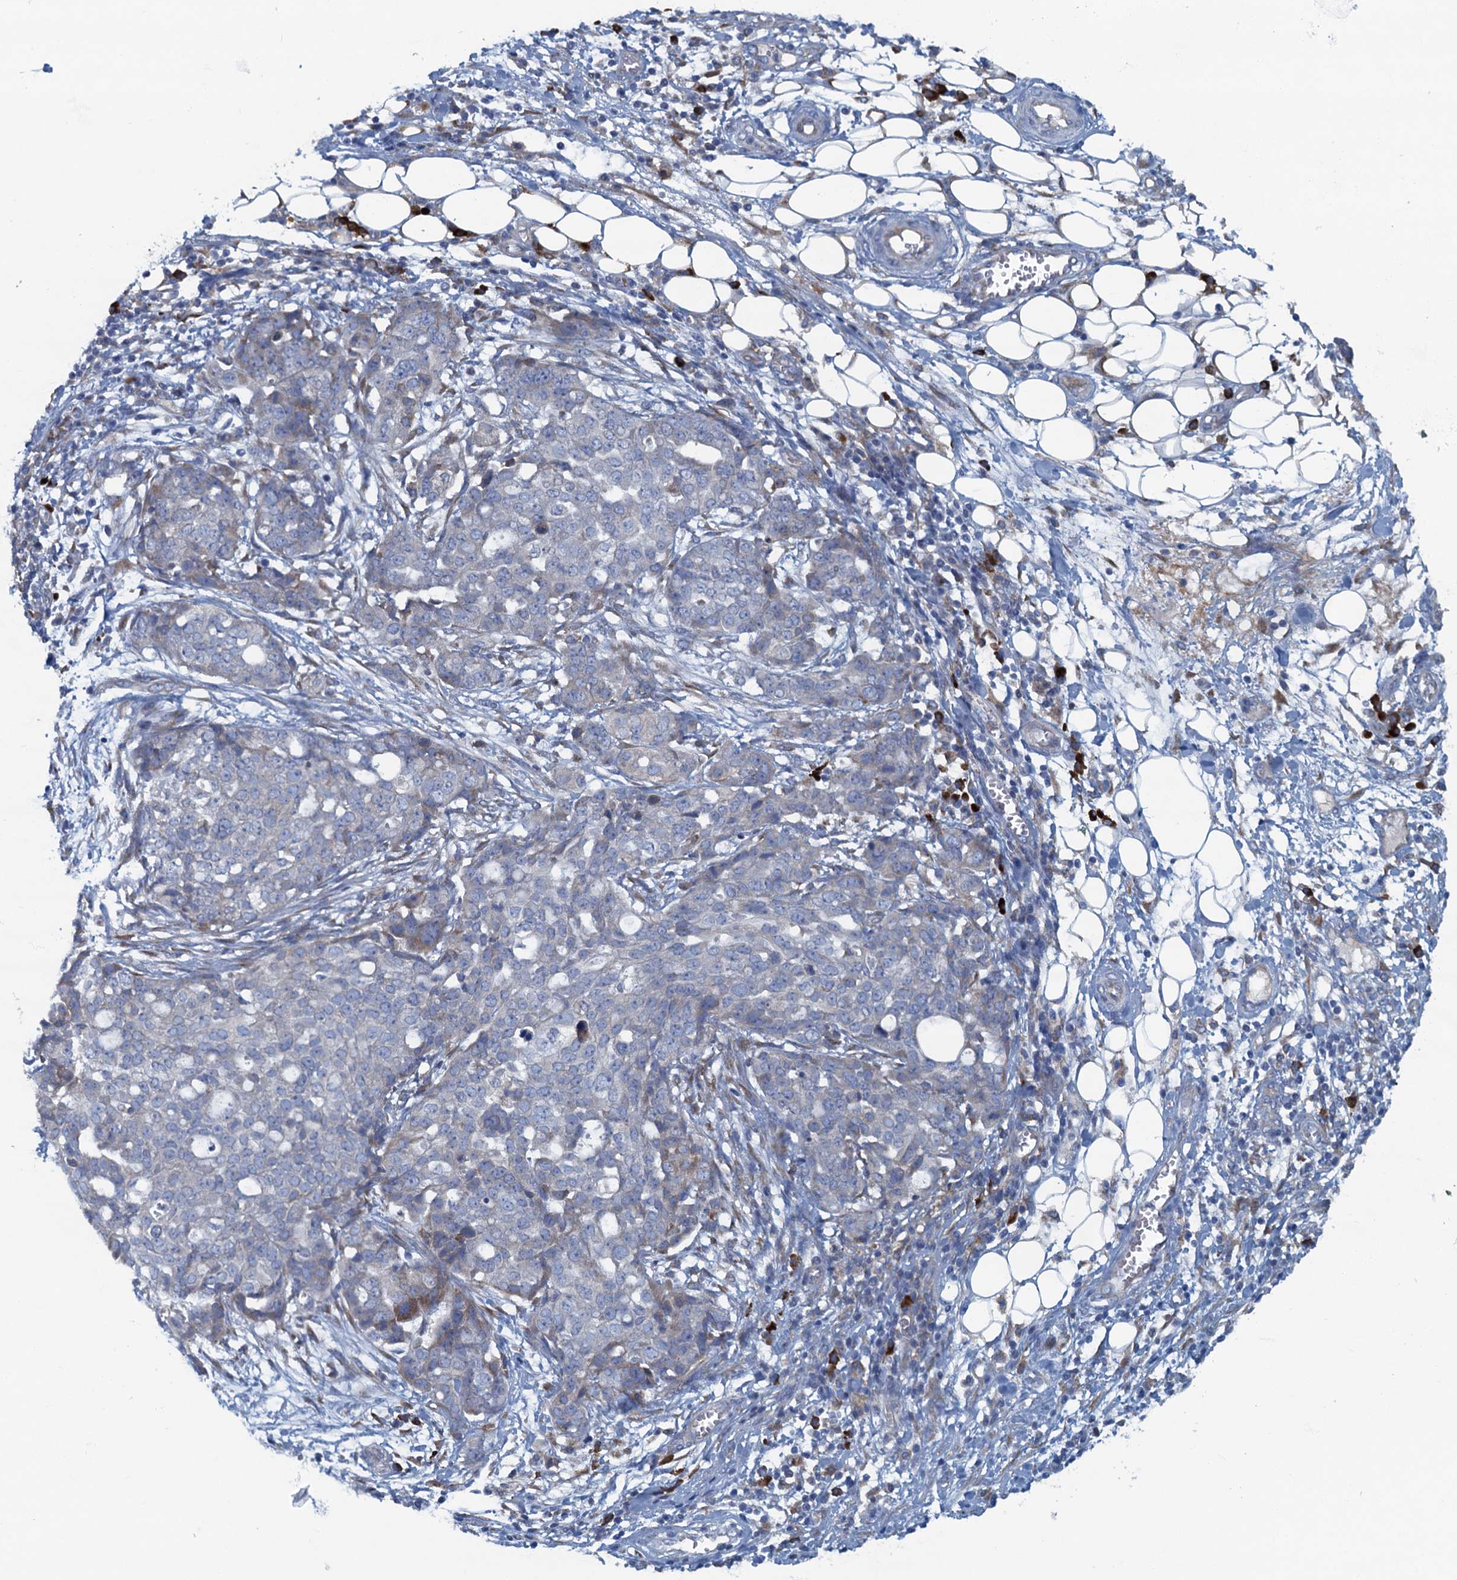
{"staining": {"intensity": "negative", "quantity": "none", "location": "none"}, "tissue": "ovarian cancer", "cell_type": "Tumor cells", "image_type": "cancer", "snomed": [{"axis": "morphology", "description": "Cystadenocarcinoma, serous, NOS"}, {"axis": "topography", "description": "Soft tissue"}, {"axis": "topography", "description": "Ovary"}], "caption": "IHC of ovarian cancer exhibits no staining in tumor cells. (Stains: DAB (3,3'-diaminobenzidine) immunohistochemistry with hematoxylin counter stain, Microscopy: brightfield microscopy at high magnification).", "gene": "MYDGF", "patient": {"sex": "female", "age": 57}}